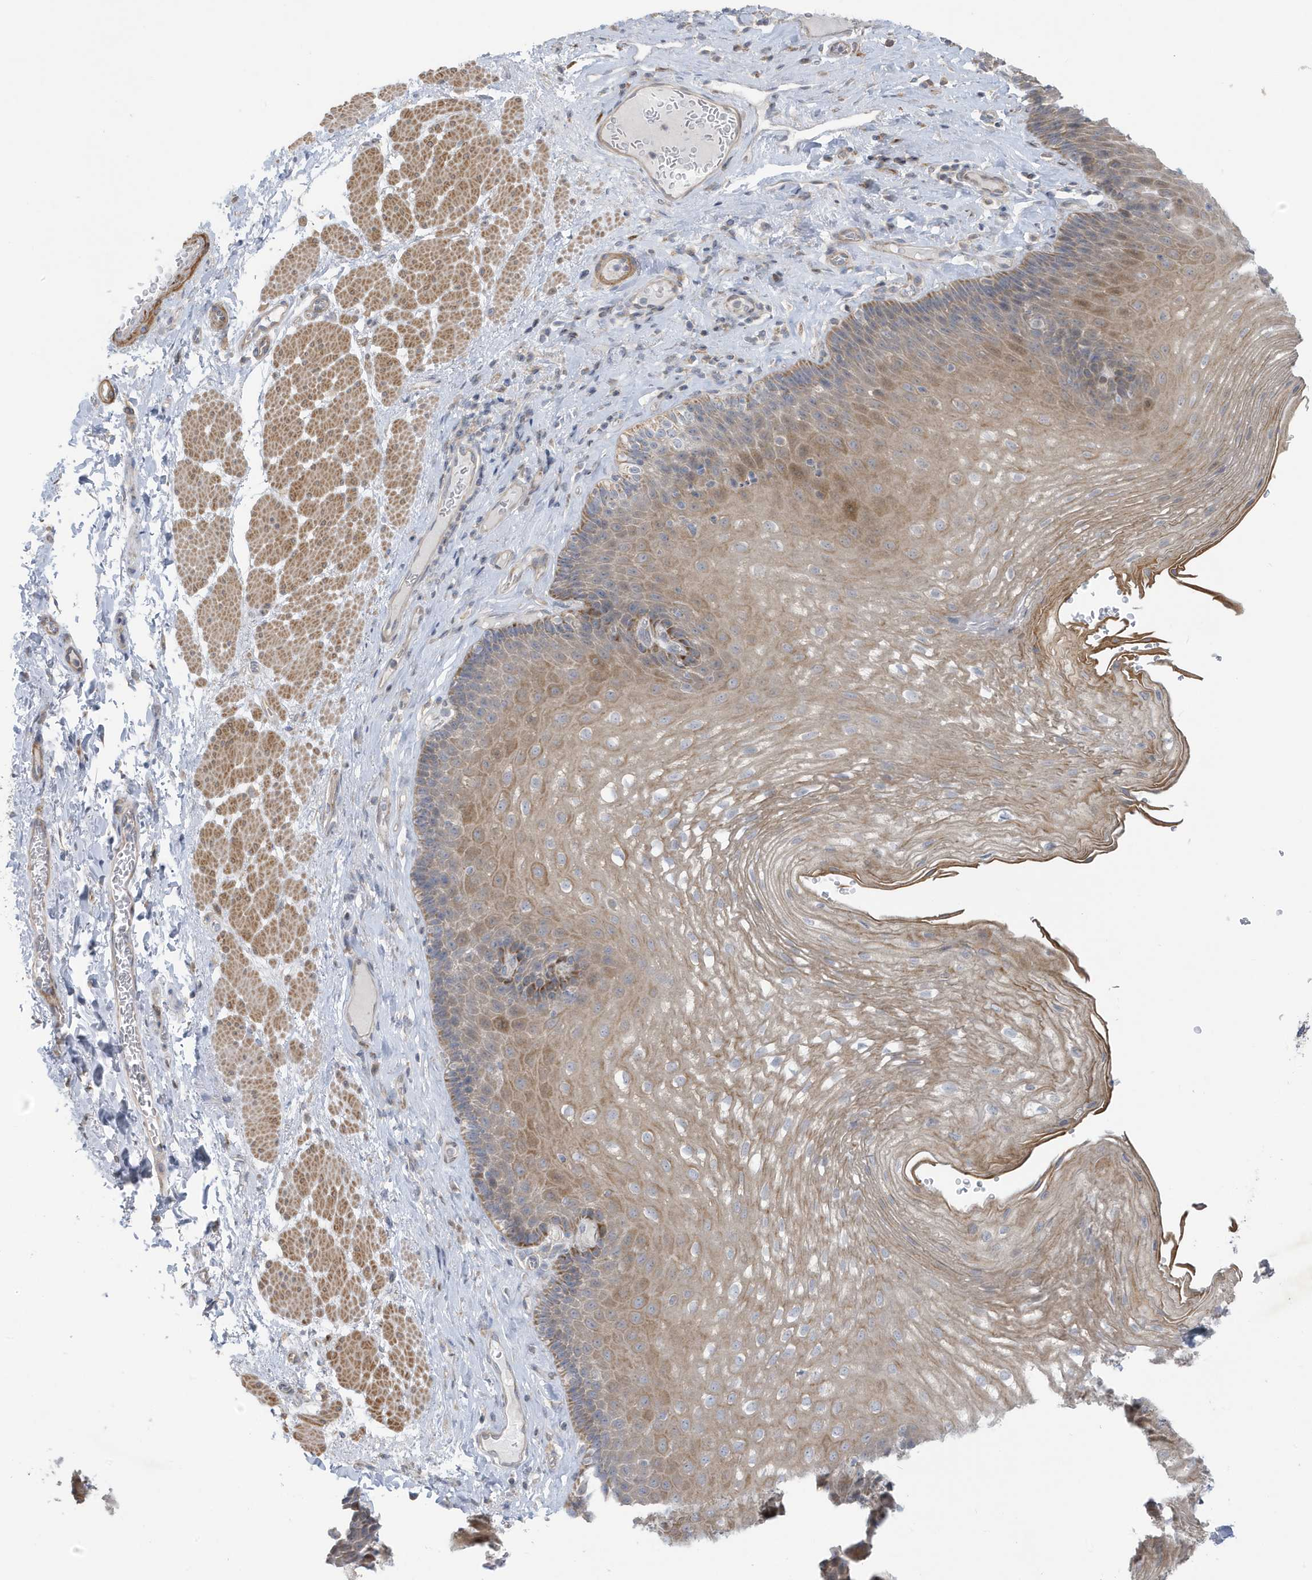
{"staining": {"intensity": "moderate", "quantity": ">75%", "location": "cytoplasmic/membranous"}, "tissue": "esophagus", "cell_type": "Squamous epithelial cells", "image_type": "normal", "snomed": [{"axis": "morphology", "description": "Normal tissue, NOS"}, {"axis": "topography", "description": "Esophagus"}], "caption": "Immunohistochemical staining of benign esophagus displays >75% levels of moderate cytoplasmic/membranous protein expression in approximately >75% of squamous epithelial cells. The protein is stained brown, and the nuclei are stained in blue (DAB (3,3'-diaminobenzidine) IHC with brightfield microscopy, high magnification).", "gene": "ATP13A5", "patient": {"sex": "female", "age": 66}}